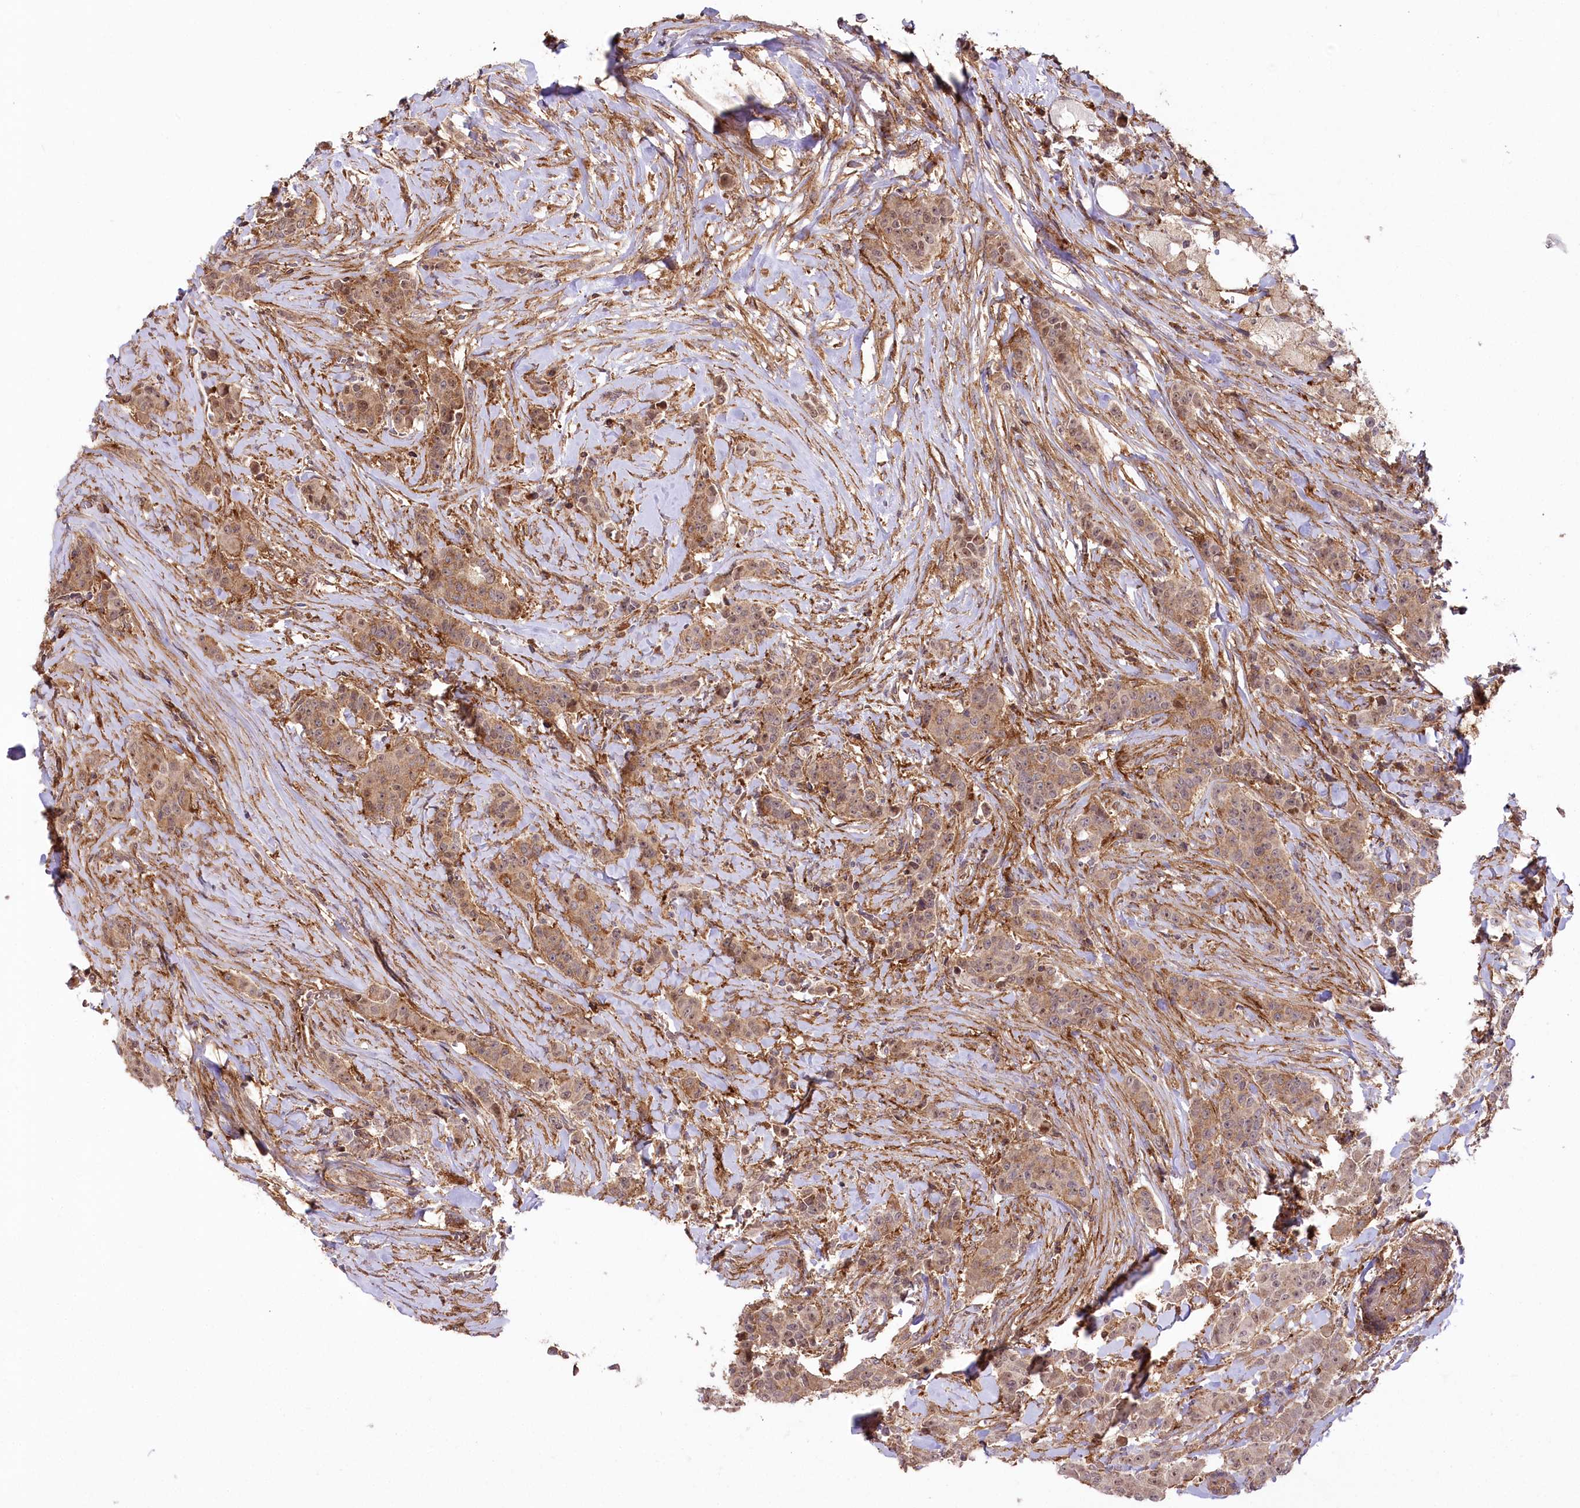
{"staining": {"intensity": "moderate", "quantity": ">75%", "location": "cytoplasmic/membranous,nuclear"}, "tissue": "breast cancer", "cell_type": "Tumor cells", "image_type": "cancer", "snomed": [{"axis": "morphology", "description": "Duct carcinoma"}, {"axis": "topography", "description": "Breast"}], "caption": "Brown immunohistochemical staining in human breast cancer (infiltrating ductal carcinoma) exhibits moderate cytoplasmic/membranous and nuclear positivity in approximately >75% of tumor cells. (DAB (3,3'-diaminobenzidine) IHC with brightfield microscopy, high magnification).", "gene": "CCDC91", "patient": {"sex": "female", "age": 40}}